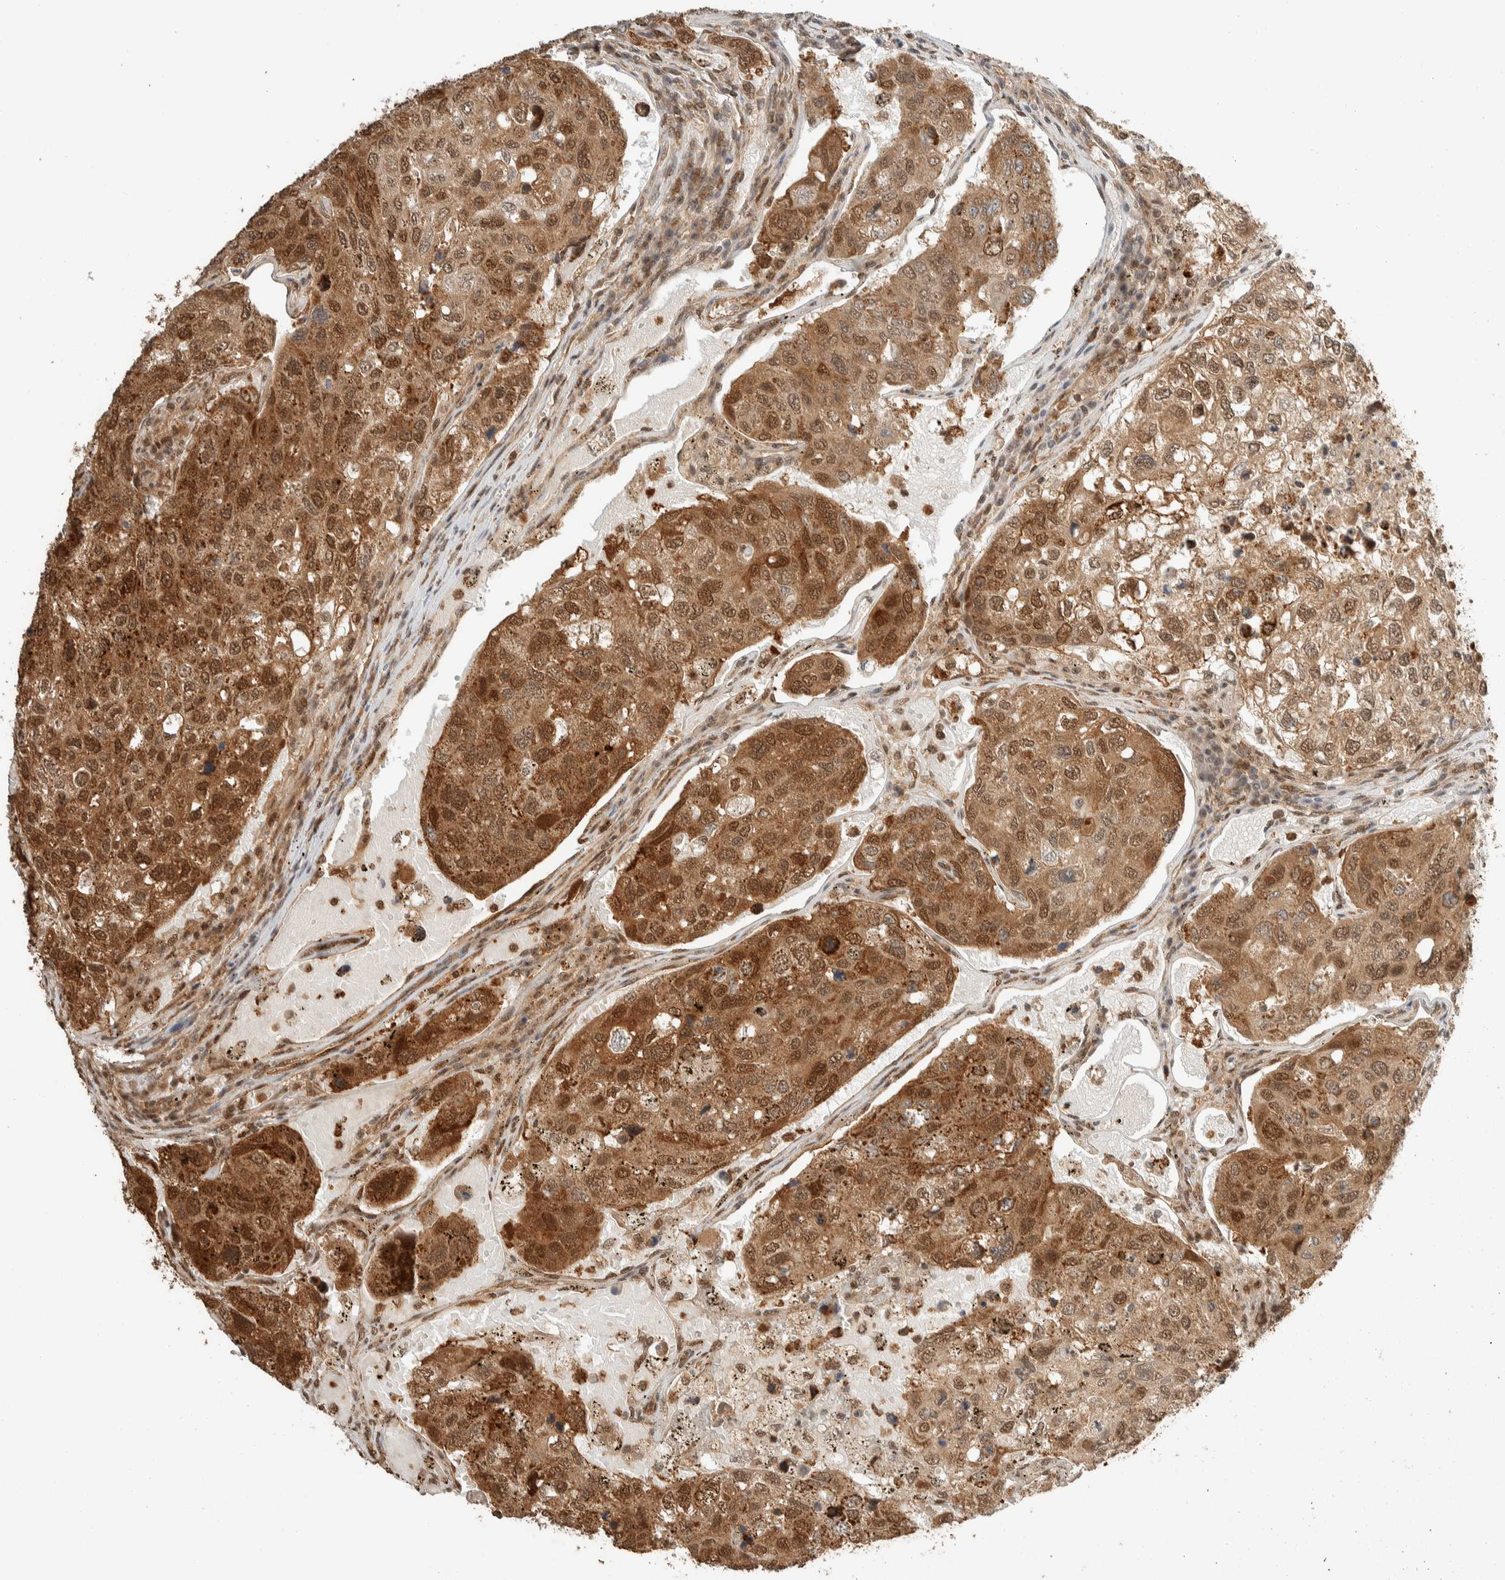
{"staining": {"intensity": "strong", "quantity": ">75%", "location": "cytoplasmic/membranous,nuclear"}, "tissue": "urothelial cancer", "cell_type": "Tumor cells", "image_type": "cancer", "snomed": [{"axis": "morphology", "description": "Urothelial carcinoma, High grade"}, {"axis": "topography", "description": "Lymph node"}, {"axis": "topography", "description": "Urinary bladder"}], "caption": "Tumor cells exhibit high levels of strong cytoplasmic/membranous and nuclear staining in about >75% of cells in urothelial cancer. The protein of interest is shown in brown color, while the nuclei are stained blue.", "gene": "ZBTB2", "patient": {"sex": "male", "age": 51}}